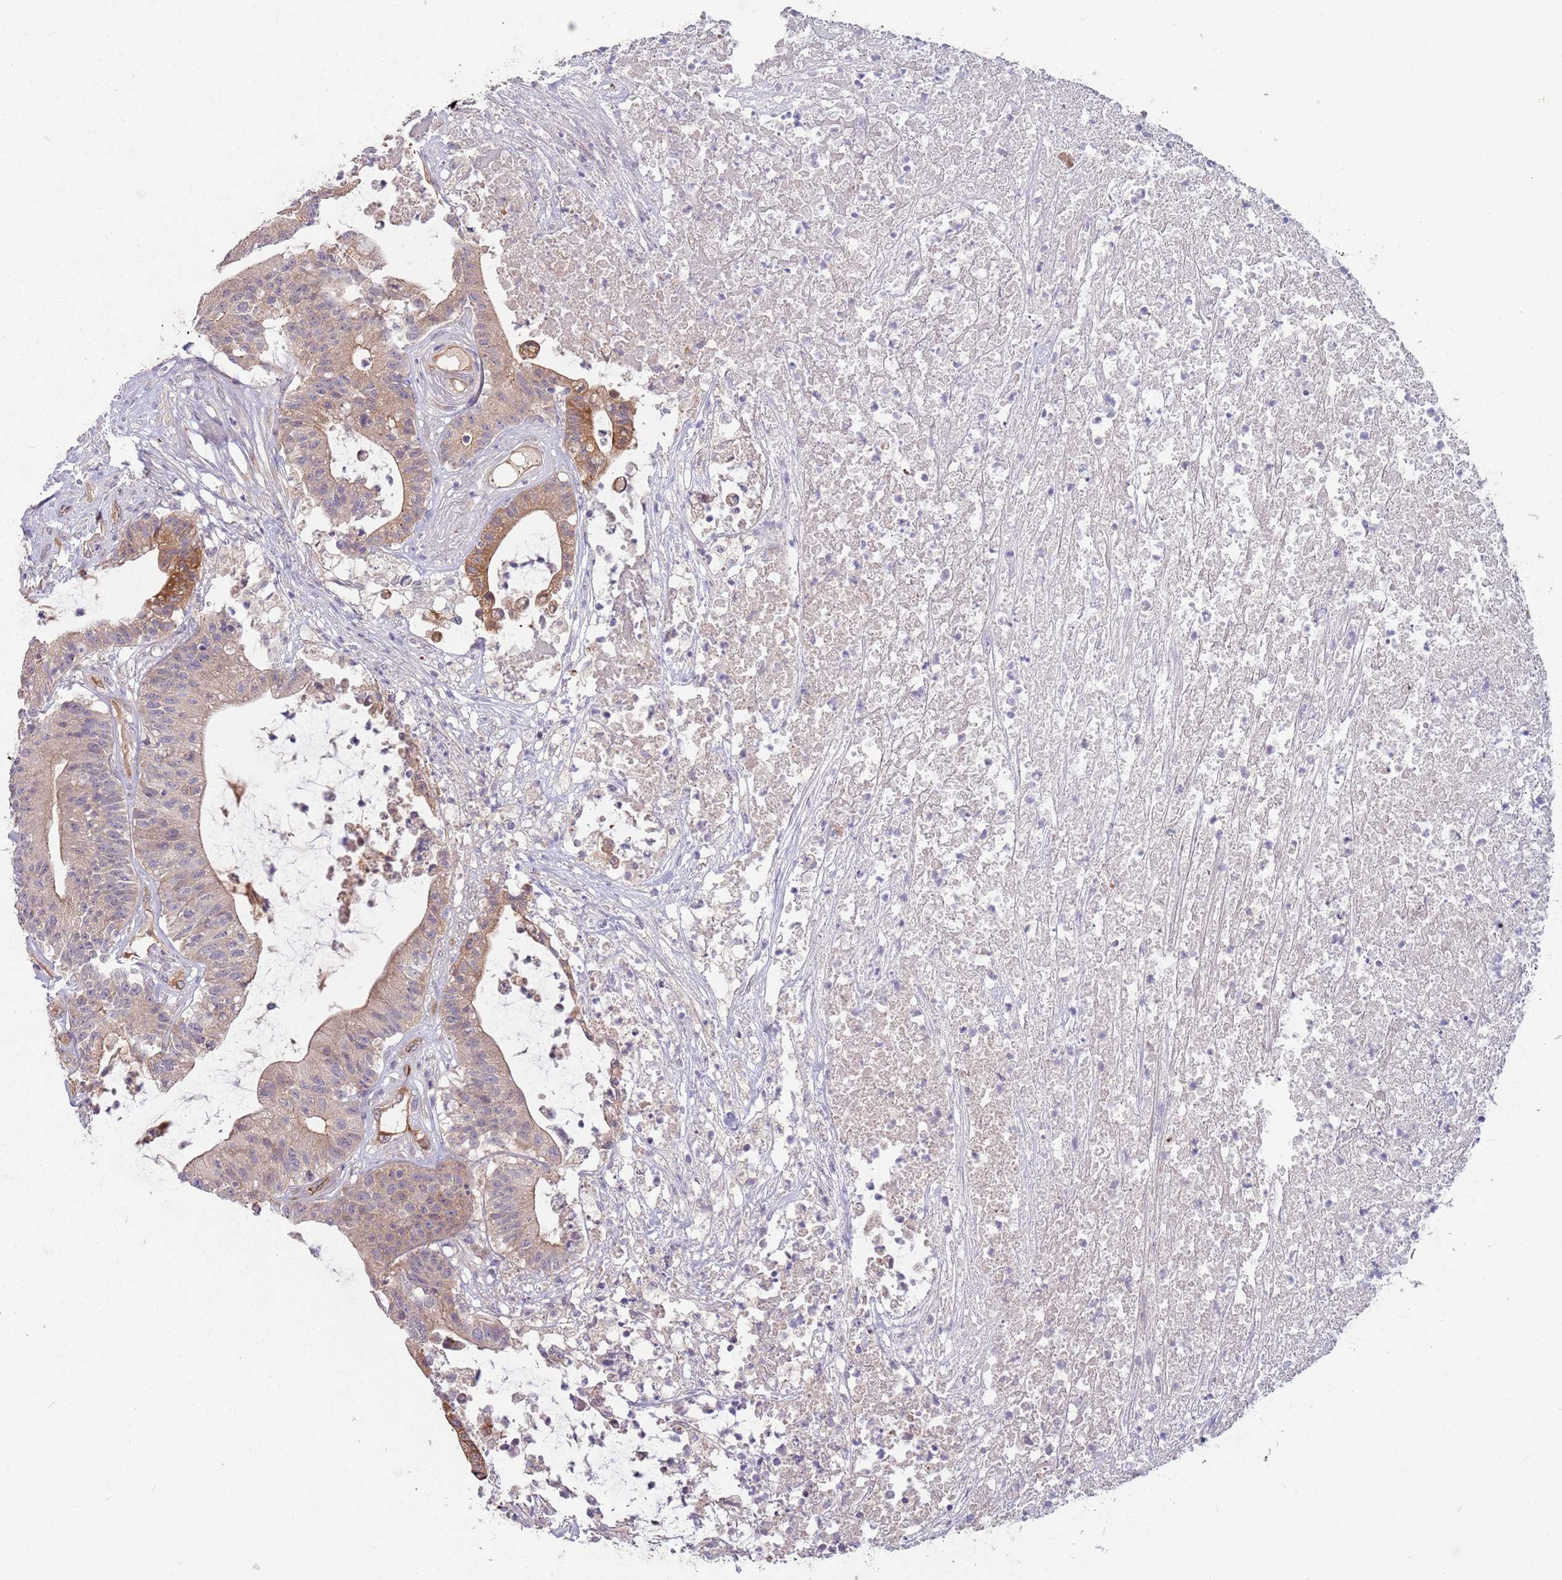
{"staining": {"intensity": "weak", "quantity": ">75%", "location": "cytoplasmic/membranous"}, "tissue": "colorectal cancer", "cell_type": "Tumor cells", "image_type": "cancer", "snomed": [{"axis": "morphology", "description": "Adenocarcinoma, NOS"}, {"axis": "topography", "description": "Colon"}], "caption": "The immunohistochemical stain labels weak cytoplasmic/membranous staining in tumor cells of colorectal cancer tissue. Using DAB (brown) and hematoxylin (blue) stains, captured at high magnification using brightfield microscopy.", "gene": "SAV1", "patient": {"sex": "female", "age": 84}}